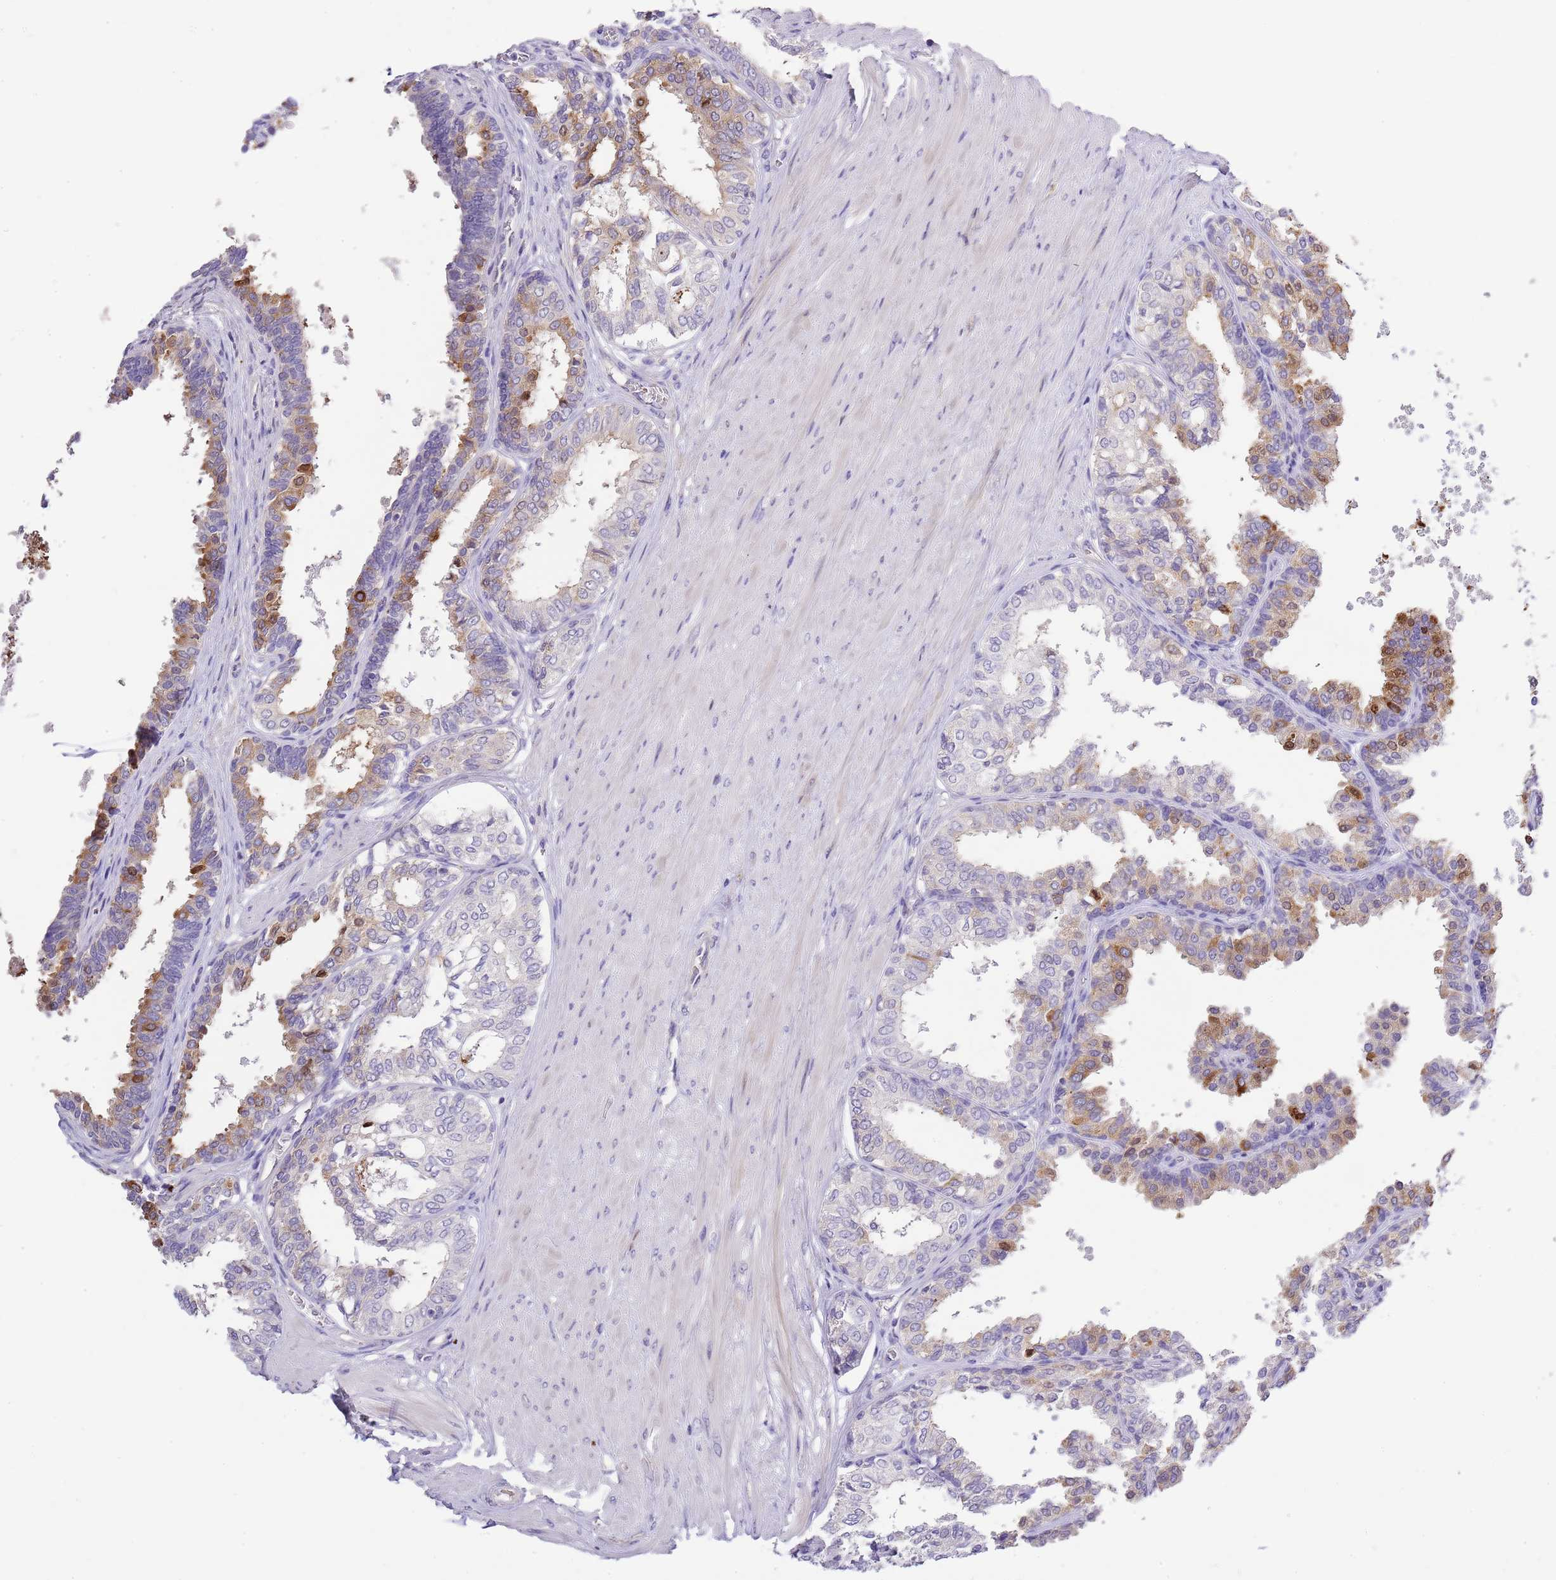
{"staining": {"intensity": "moderate", "quantity": "<25%", "location": "cytoplasmic/membranous"}, "tissue": "prostate", "cell_type": "Glandular cells", "image_type": "normal", "snomed": [{"axis": "morphology", "description": "Normal tissue, NOS"}, {"axis": "topography", "description": "Prostate"}], "caption": "Protein analysis of unremarkable prostate demonstrates moderate cytoplasmic/membranous staining in approximately <25% of glandular cells.", "gene": "RFK", "patient": {"sex": "male", "age": 48}}